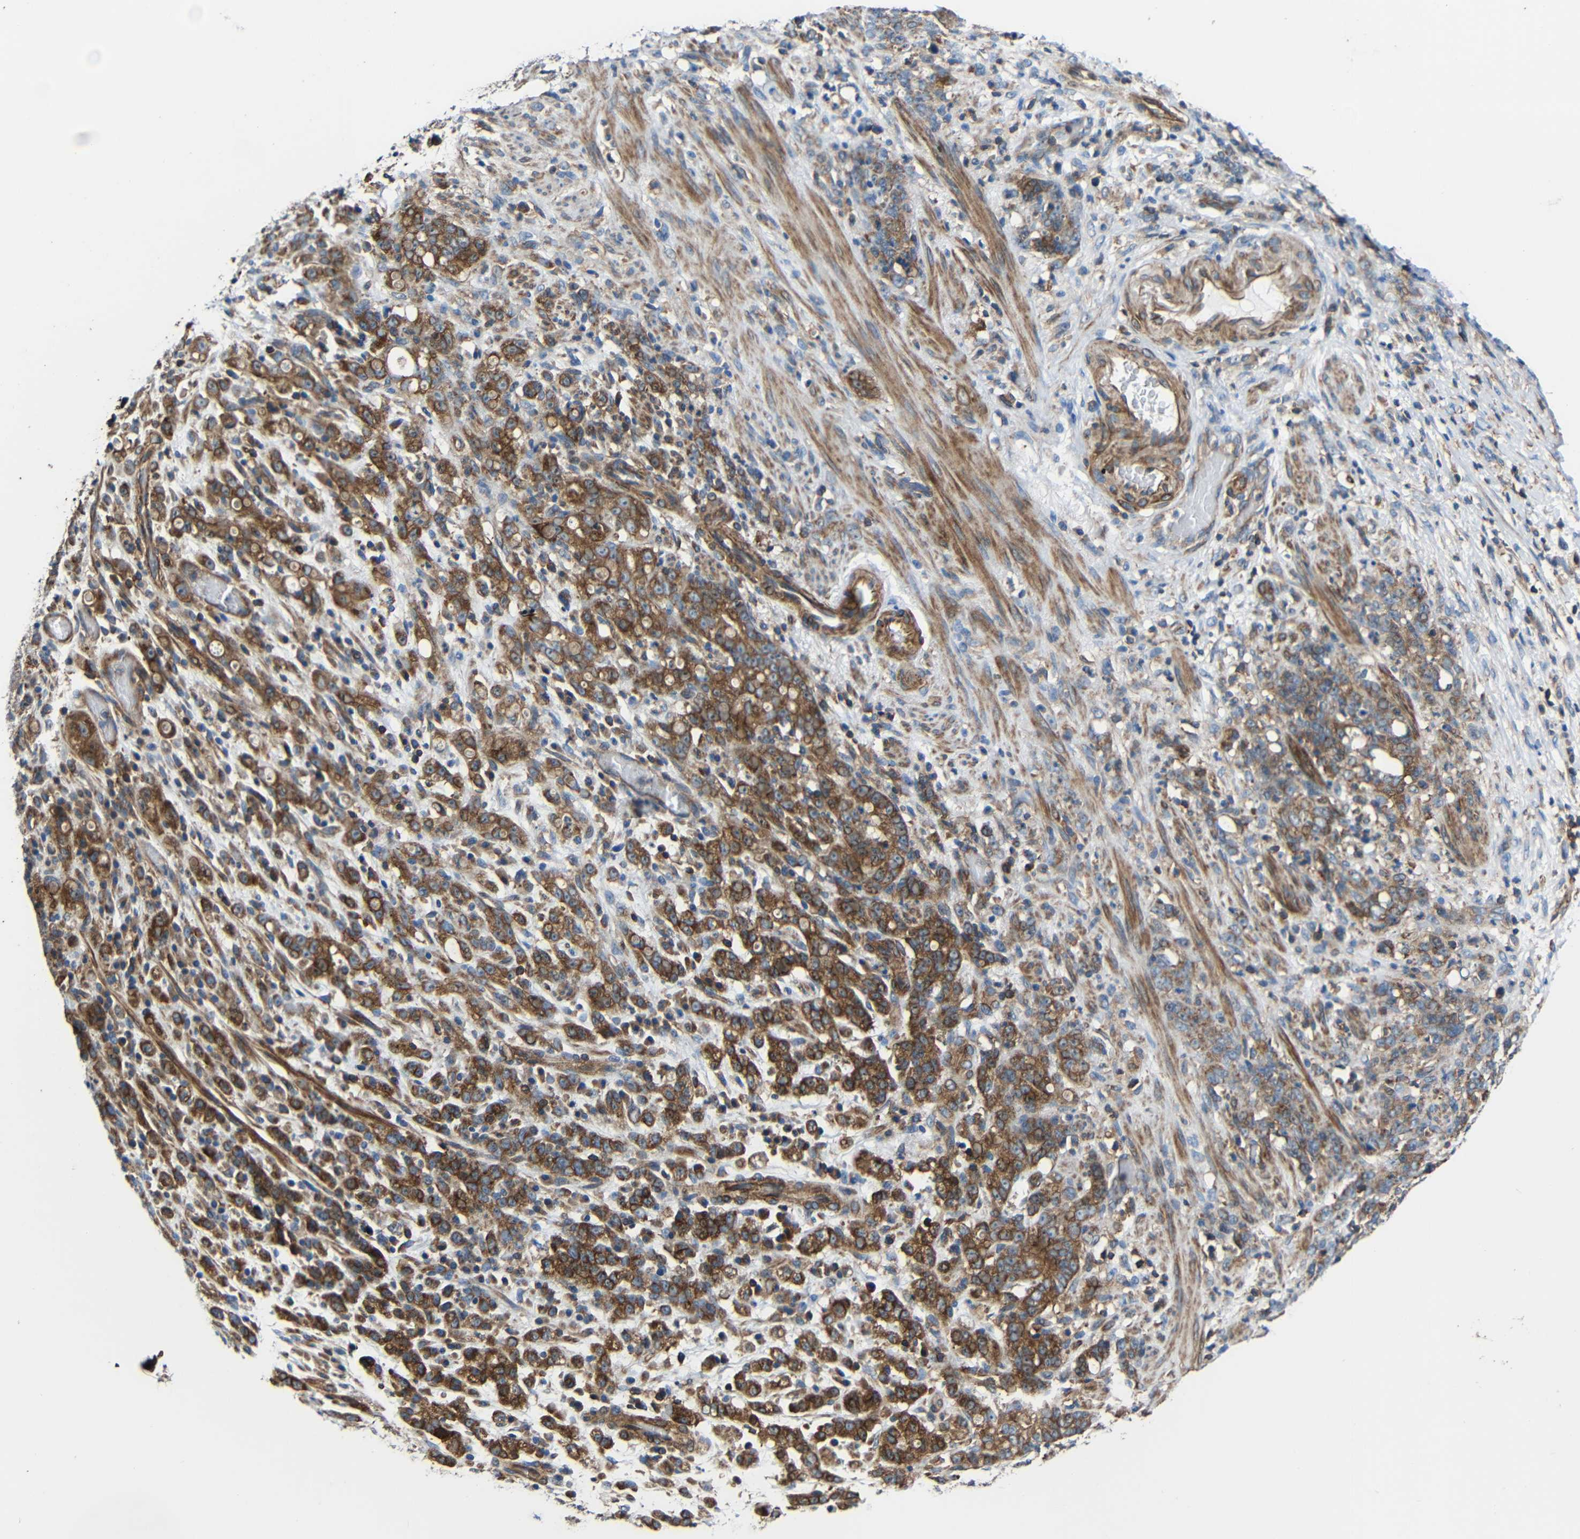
{"staining": {"intensity": "moderate", "quantity": ">75%", "location": "cytoplasmic/membranous"}, "tissue": "stomach cancer", "cell_type": "Tumor cells", "image_type": "cancer", "snomed": [{"axis": "morphology", "description": "Adenocarcinoma, NOS"}, {"axis": "topography", "description": "Stomach, lower"}], "caption": "Protein expression analysis of human adenocarcinoma (stomach) reveals moderate cytoplasmic/membranous staining in about >75% of tumor cells. The protein of interest is stained brown, and the nuclei are stained in blue (DAB IHC with brightfield microscopy, high magnification).", "gene": "RHOT2", "patient": {"sex": "male", "age": 88}}